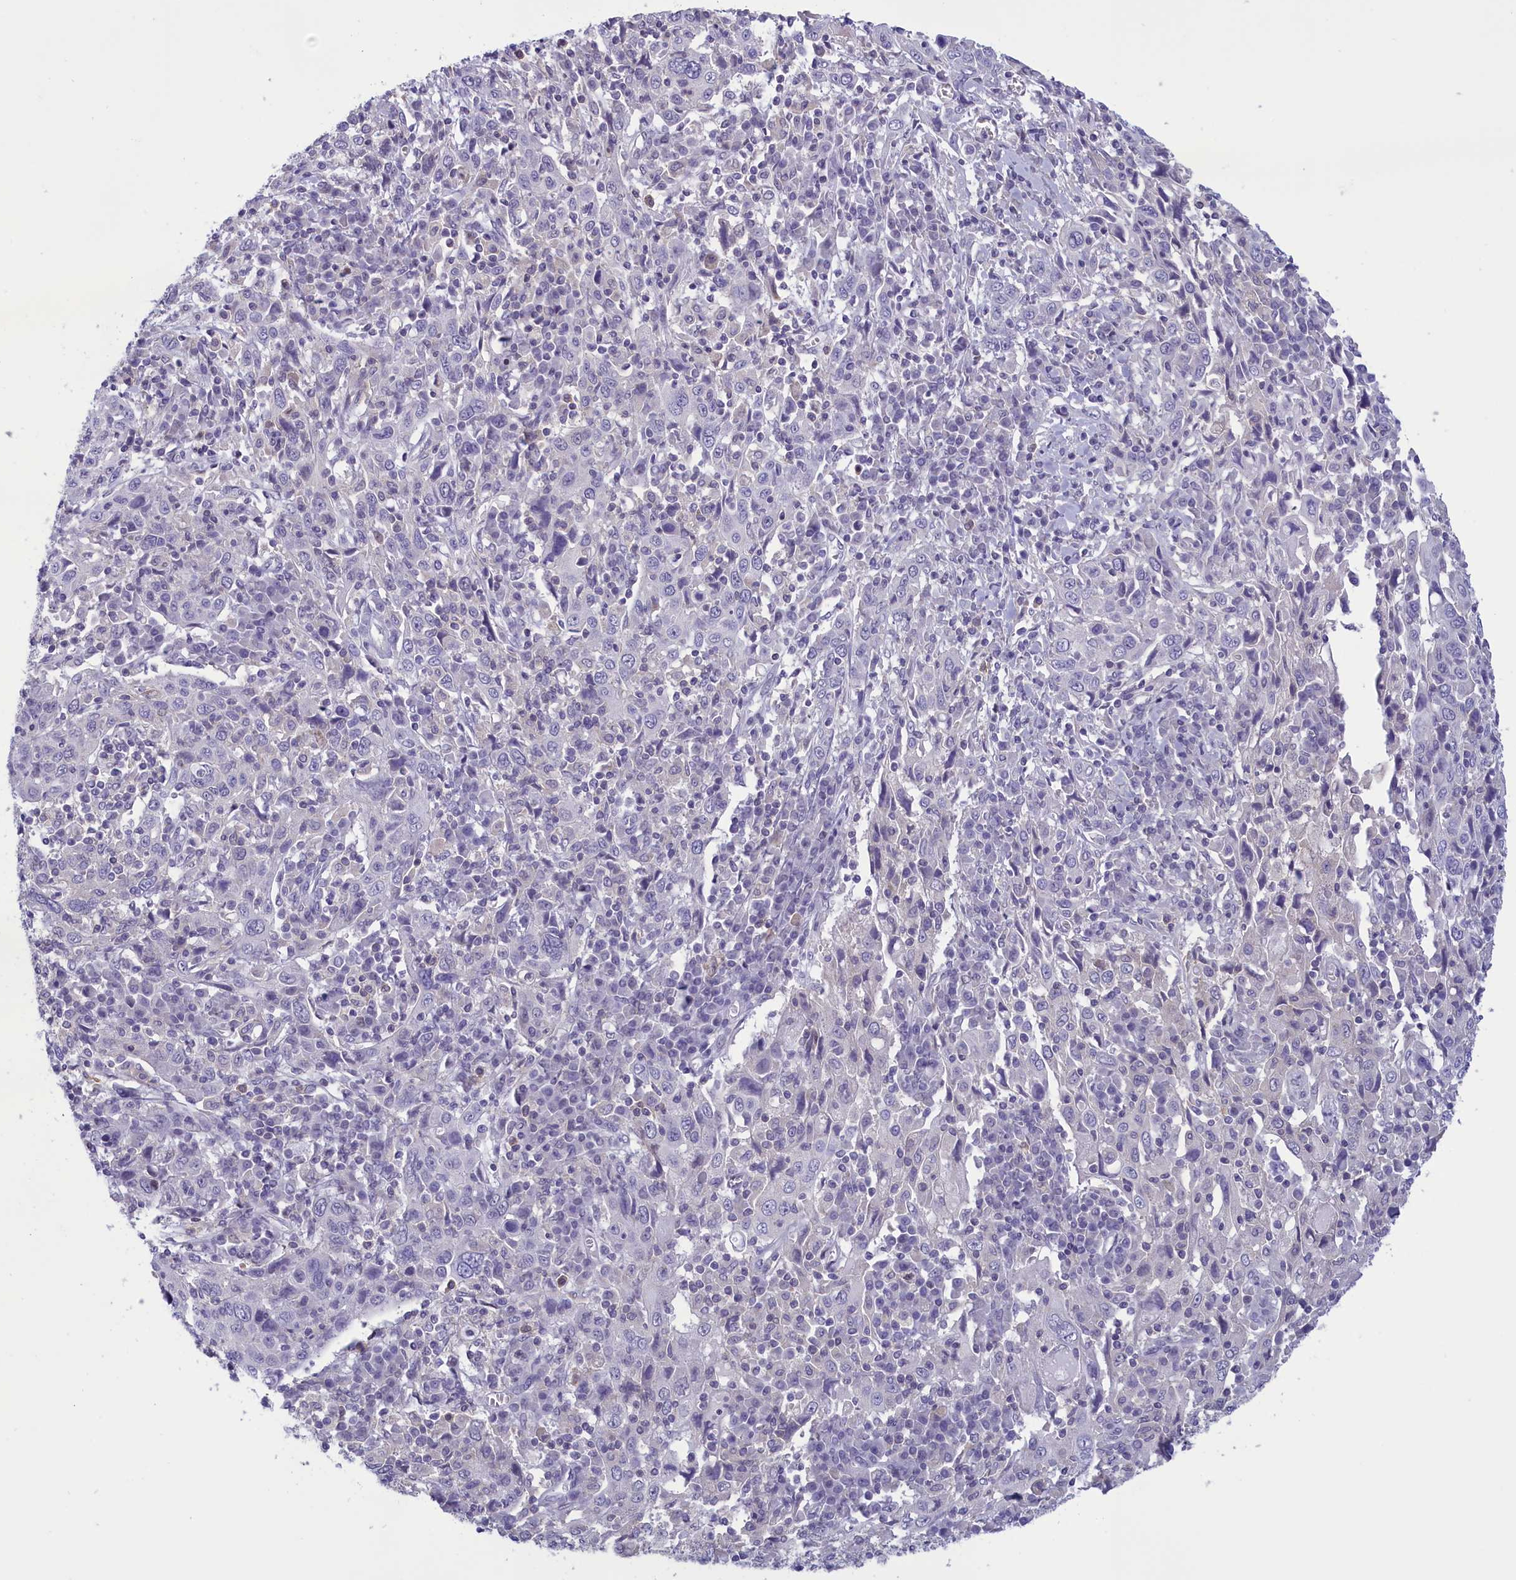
{"staining": {"intensity": "negative", "quantity": "none", "location": "none"}, "tissue": "cervical cancer", "cell_type": "Tumor cells", "image_type": "cancer", "snomed": [{"axis": "morphology", "description": "Squamous cell carcinoma, NOS"}, {"axis": "topography", "description": "Cervix"}], "caption": "The micrograph exhibits no staining of tumor cells in cervical cancer (squamous cell carcinoma).", "gene": "CORO2A", "patient": {"sex": "female", "age": 46}}